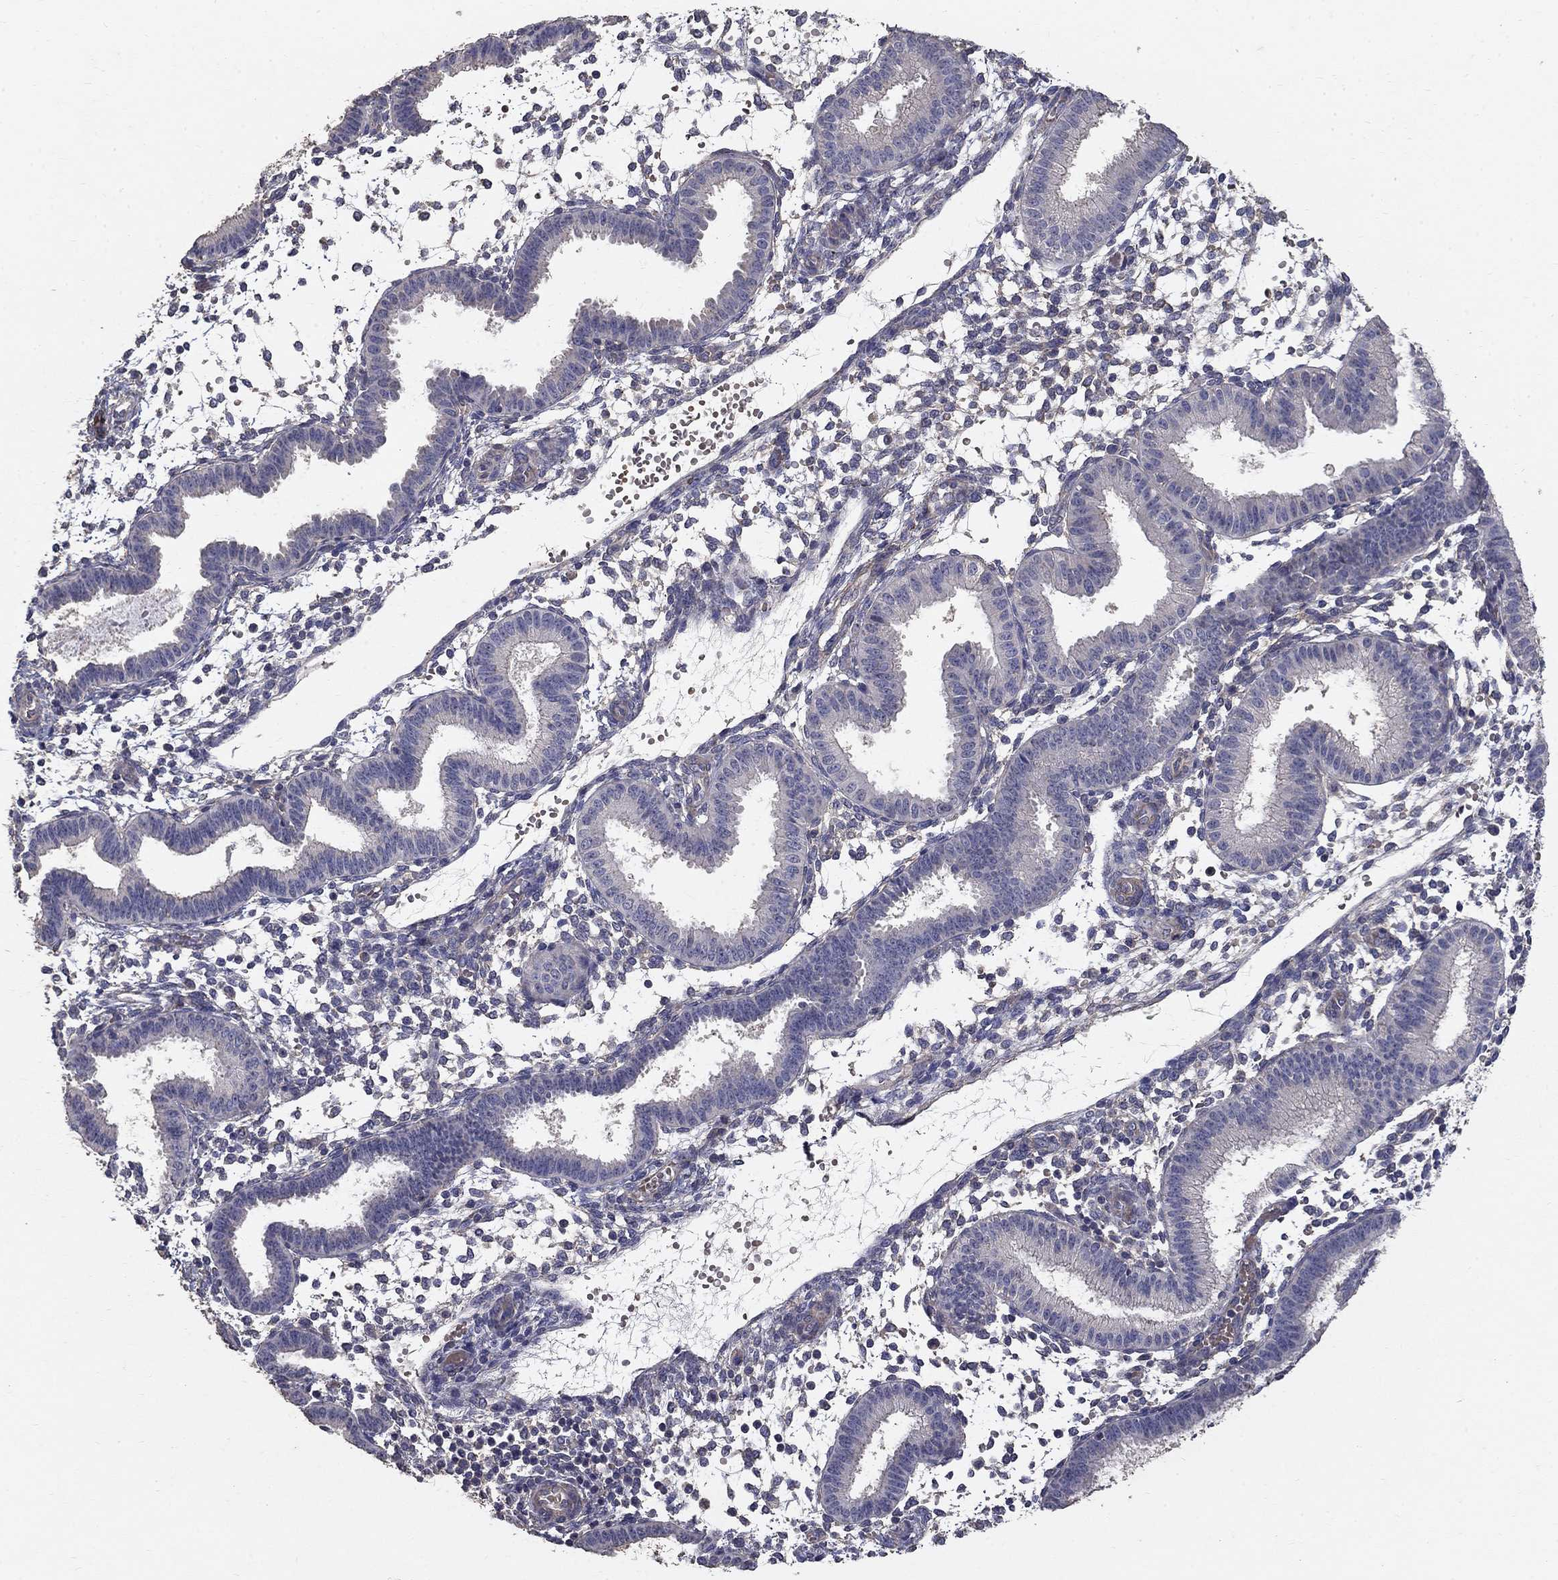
{"staining": {"intensity": "weak", "quantity": "25%-75%", "location": "cytoplasmic/membranous"}, "tissue": "endometrium", "cell_type": "Cells in endometrial stroma", "image_type": "normal", "snomed": [{"axis": "morphology", "description": "Normal tissue, NOS"}, {"axis": "topography", "description": "Endometrium"}], "caption": "Cells in endometrial stroma show low levels of weak cytoplasmic/membranous staining in approximately 25%-75% of cells in benign endometrium.", "gene": "MPP2", "patient": {"sex": "female", "age": 43}}